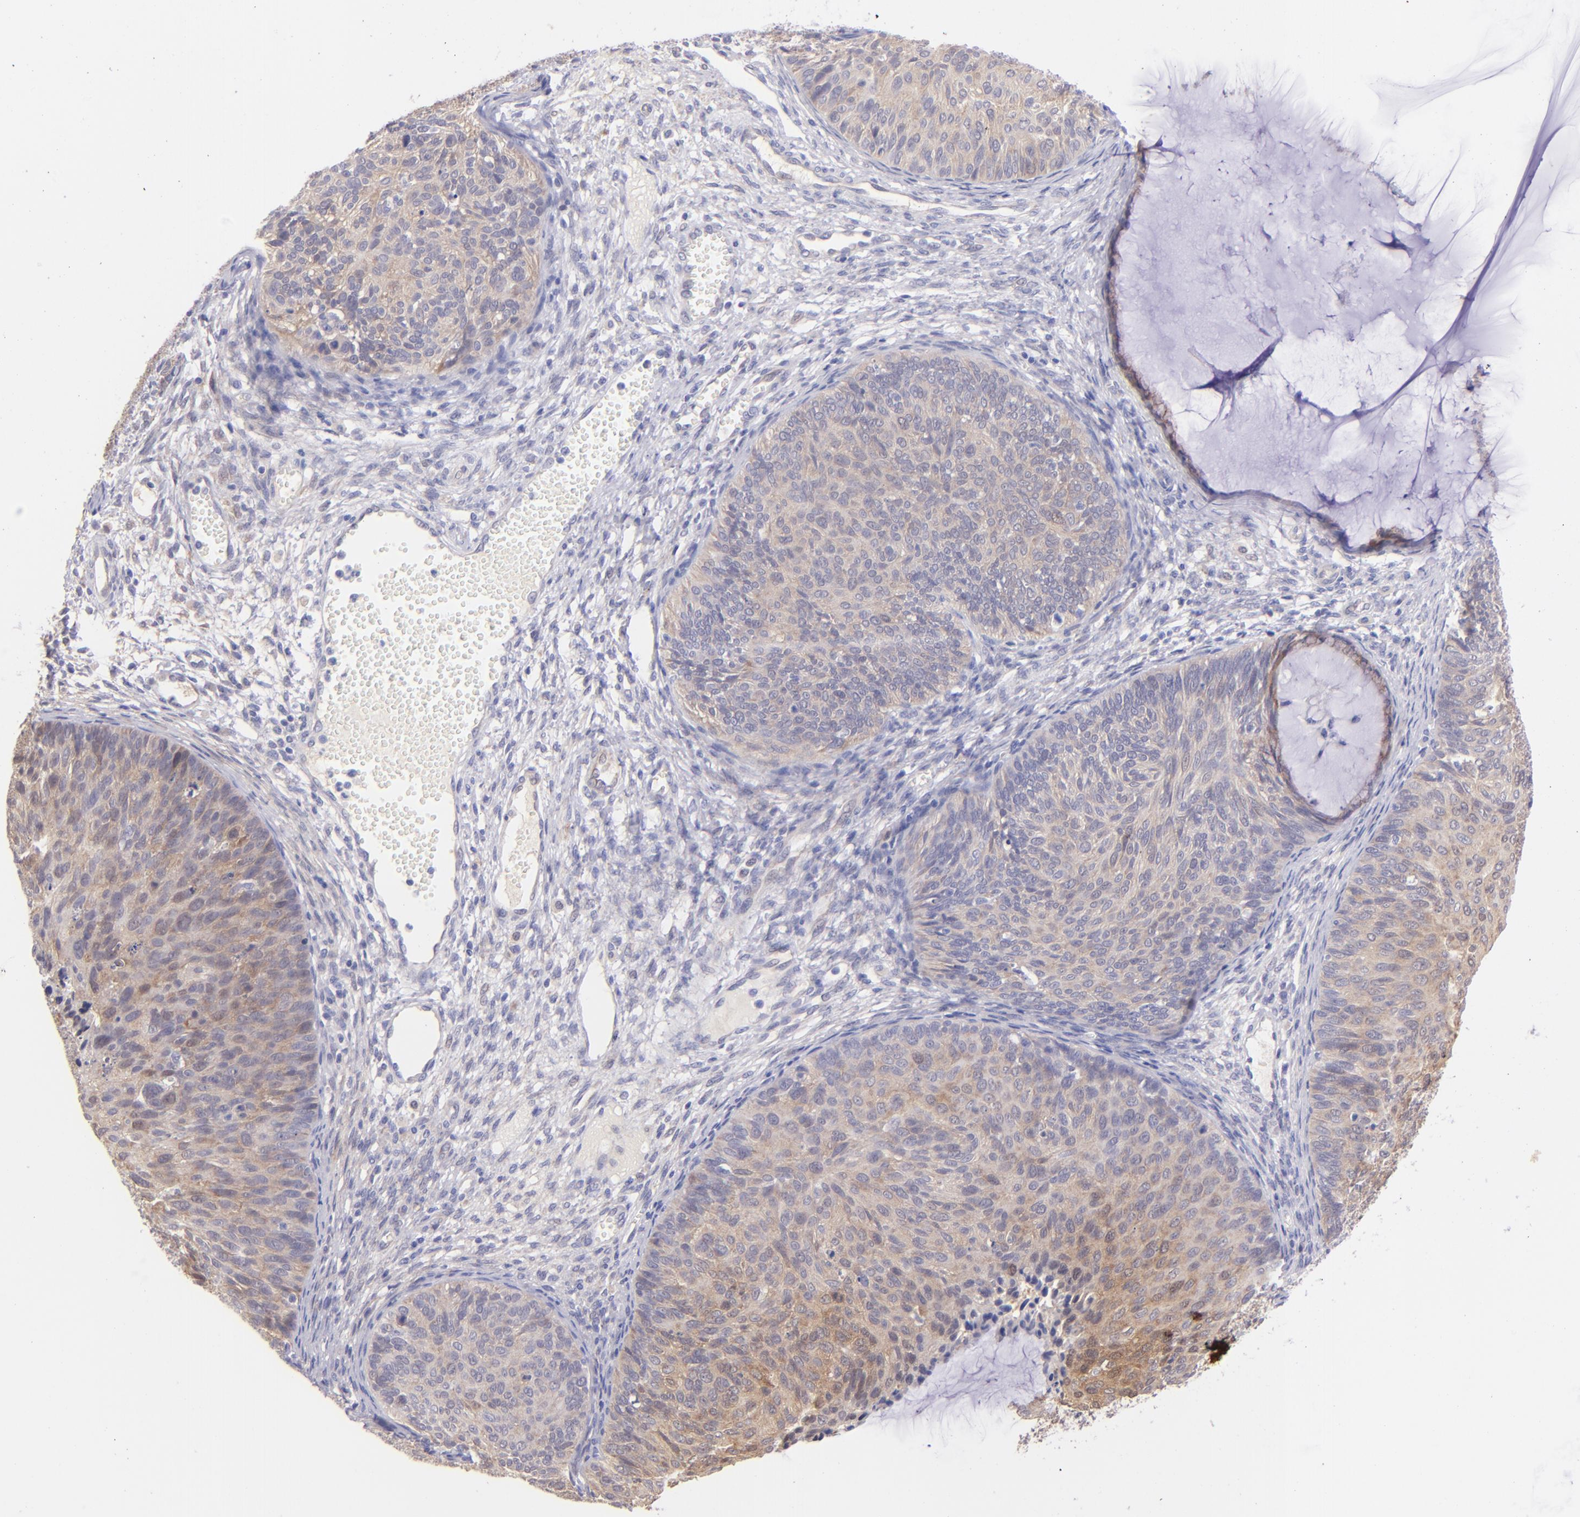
{"staining": {"intensity": "moderate", "quantity": ">75%", "location": "cytoplasmic/membranous"}, "tissue": "cervical cancer", "cell_type": "Tumor cells", "image_type": "cancer", "snomed": [{"axis": "morphology", "description": "Squamous cell carcinoma, NOS"}, {"axis": "topography", "description": "Cervix"}], "caption": "High-magnification brightfield microscopy of cervical squamous cell carcinoma stained with DAB (brown) and counterstained with hematoxylin (blue). tumor cells exhibit moderate cytoplasmic/membranous positivity is appreciated in about>75% of cells.", "gene": "SH2D4A", "patient": {"sex": "female", "age": 36}}